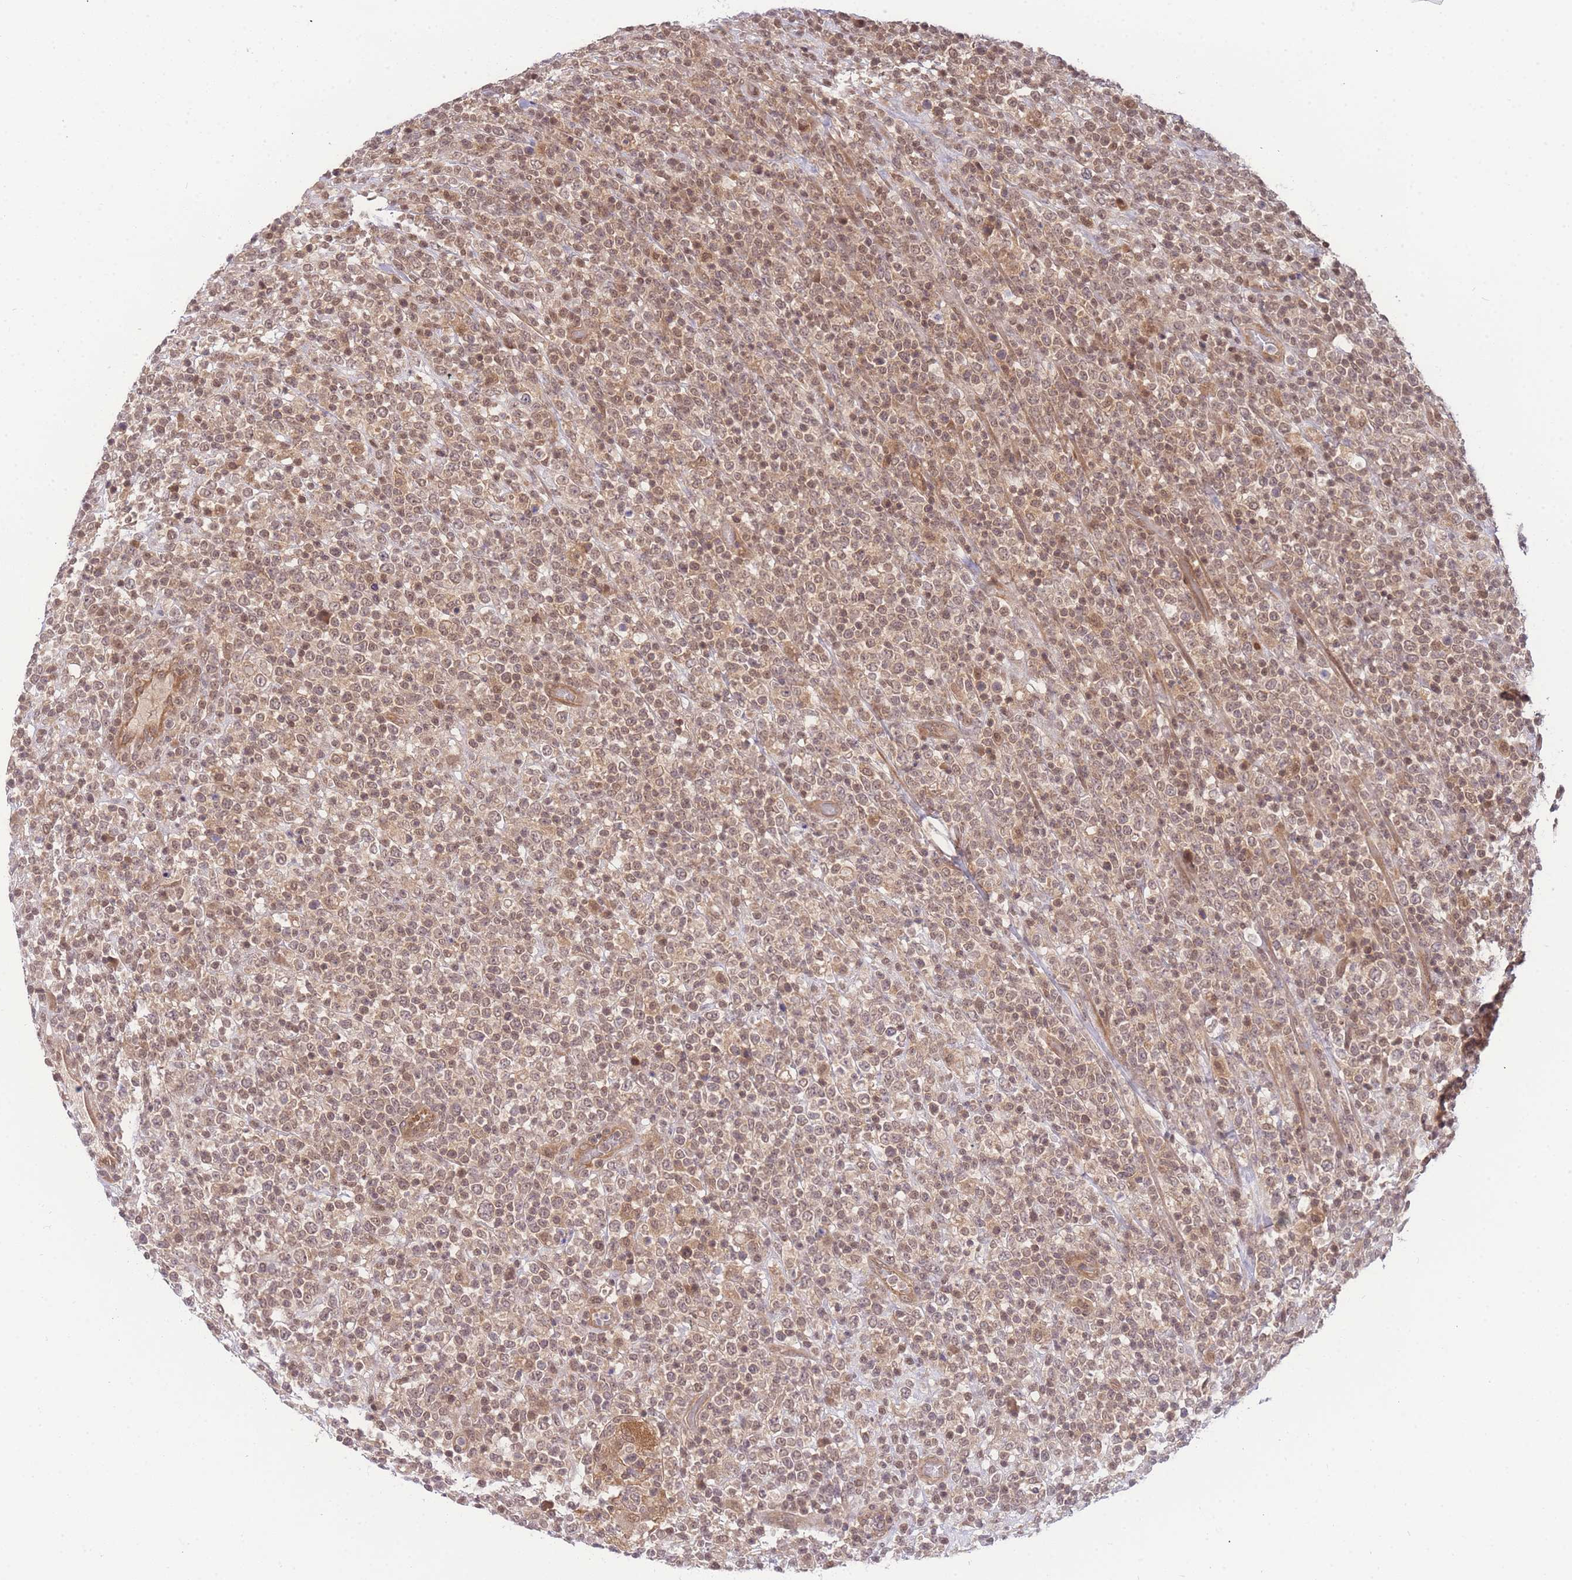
{"staining": {"intensity": "moderate", "quantity": ">75%", "location": "nuclear"}, "tissue": "lymphoma", "cell_type": "Tumor cells", "image_type": "cancer", "snomed": [{"axis": "morphology", "description": "Malignant lymphoma, non-Hodgkin's type, High grade"}, {"axis": "topography", "description": "Colon"}], "caption": "A micrograph of human lymphoma stained for a protein reveals moderate nuclear brown staining in tumor cells.", "gene": "KIAA1191", "patient": {"sex": "female", "age": 53}}